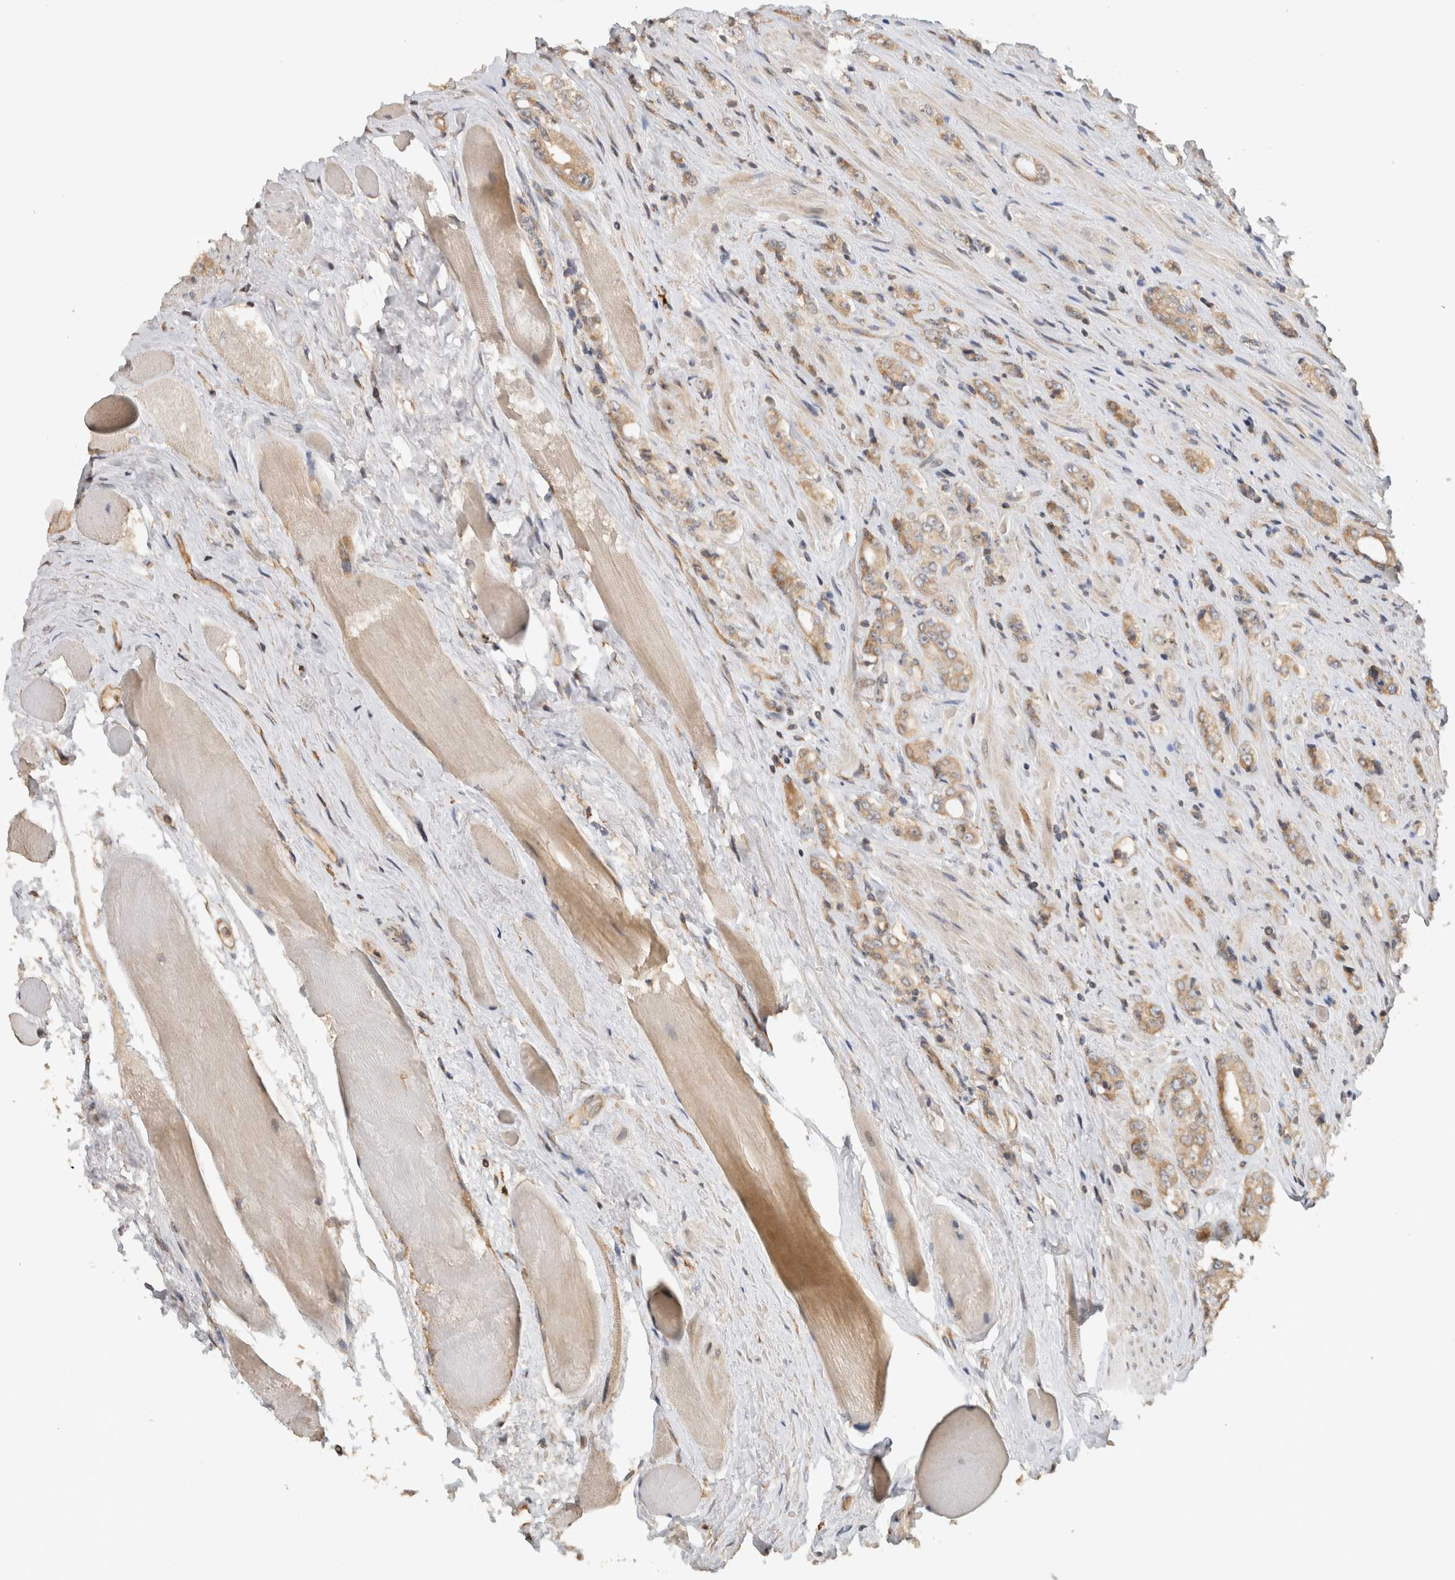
{"staining": {"intensity": "weak", "quantity": ">75%", "location": "cytoplasmic/membranous"}, "tissue": "prostate cancer", "cell_type": "Tumor cells", "image_type": "cancer", "snomed": [{"axis": "morphology", "description": "Adenocarcinoma, High grade"}, {"axis": "topography", "description": "Prostate"}], "caption": "This histopathology image demonstrates IHC staining of prostate cancer, with low weak cytoplasmic/membranous expression in approximately >75% of tumor cells.", "gene": "PUM1", "patient": {"sex": "male", "age": 61}}